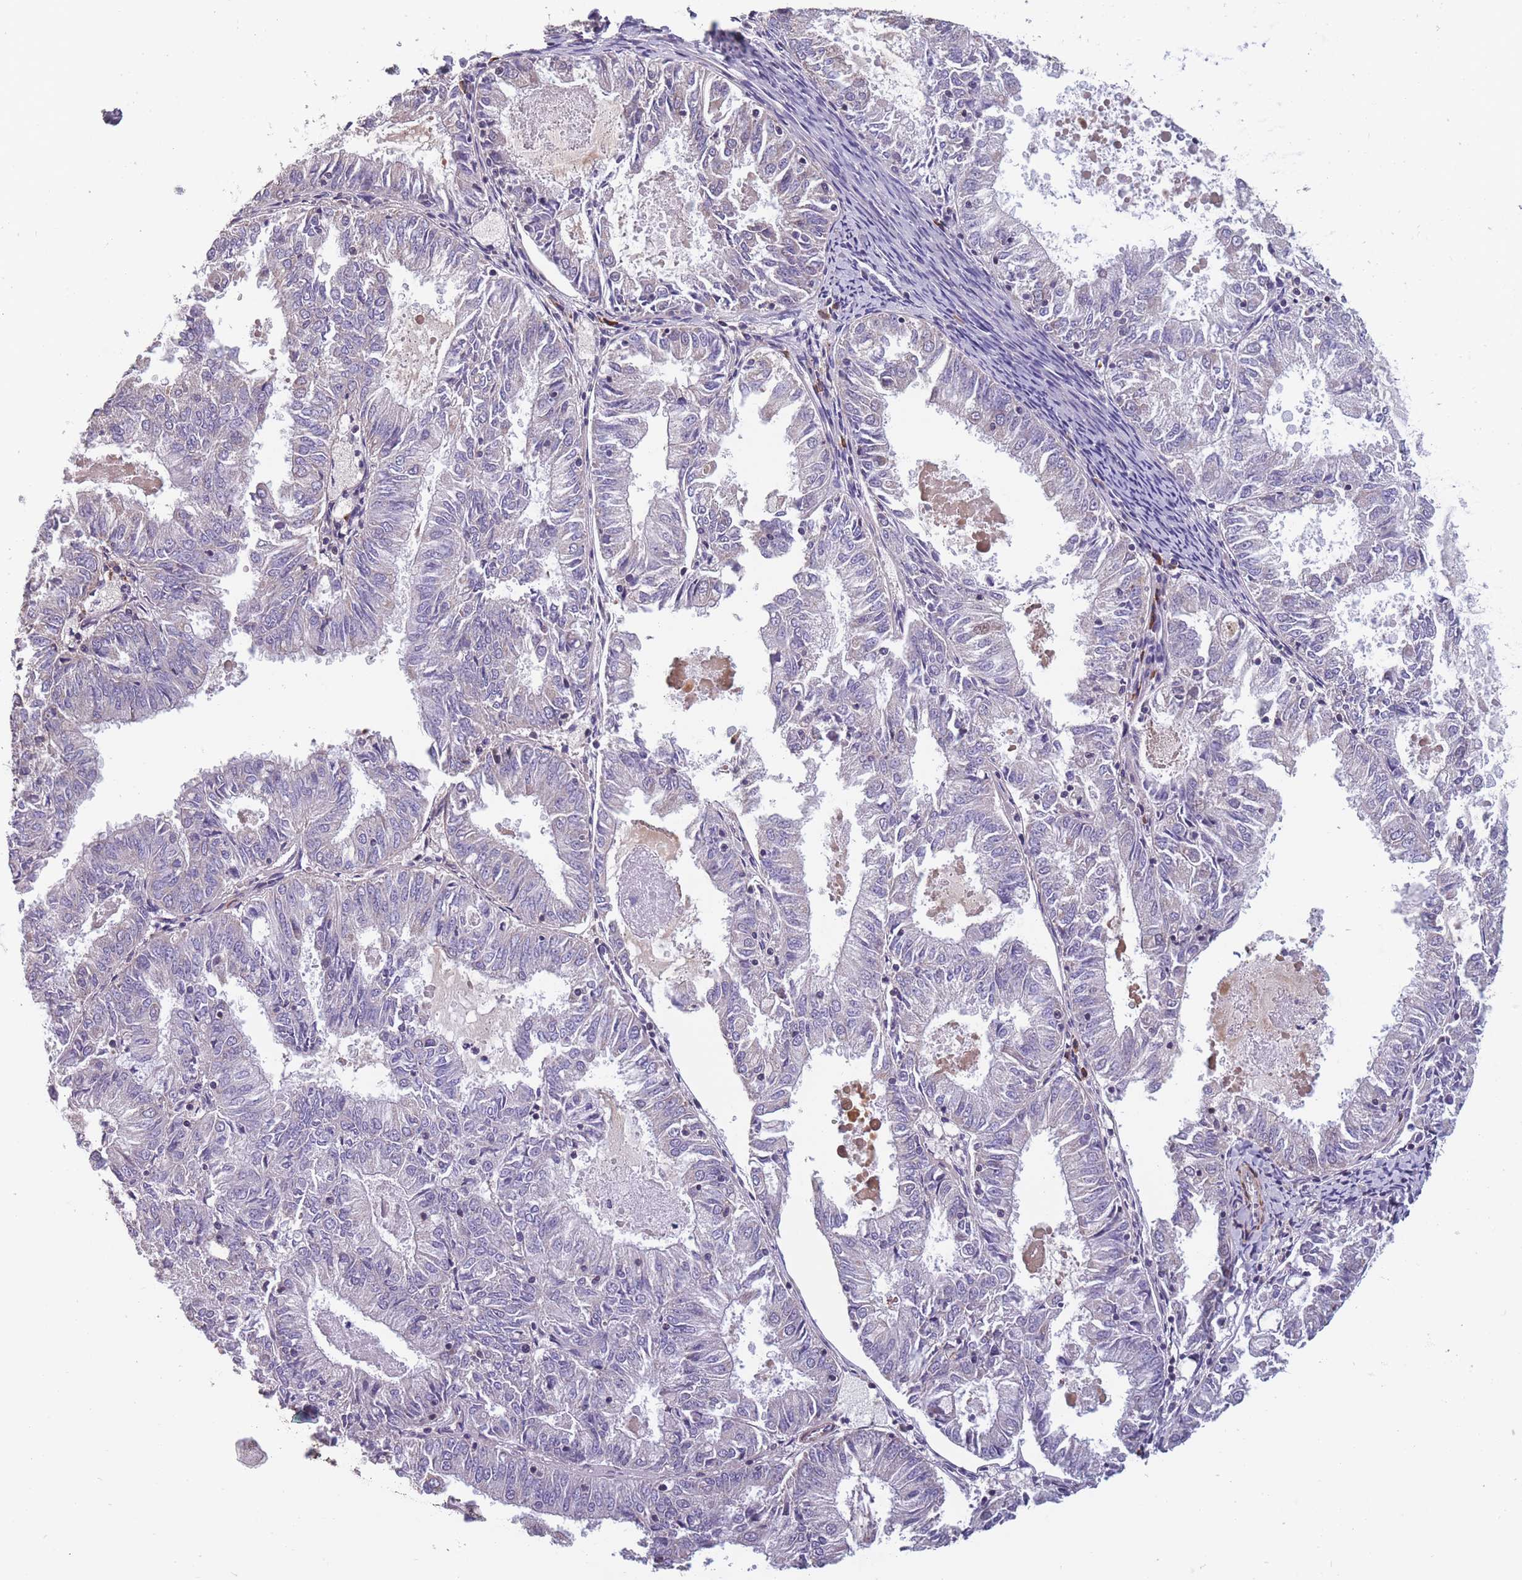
{"staining": {"intensity": "negative", "quantity": "none", "location": "none"}, "tissue": "endometrial cancer", "cell_type": "Tumor cells", "image_type": "cancer", "snomed": [{"axis": "morphology", "description": "Adenocarcinoma, NOS"}, {"axis": "topography", "description": "Endometrium"}], "caption": "Tumor cells are negative for protein expression in human endometrial cancer.", "gene": "TOMM40L", "patient": {"sex": "female", "age": 57}}